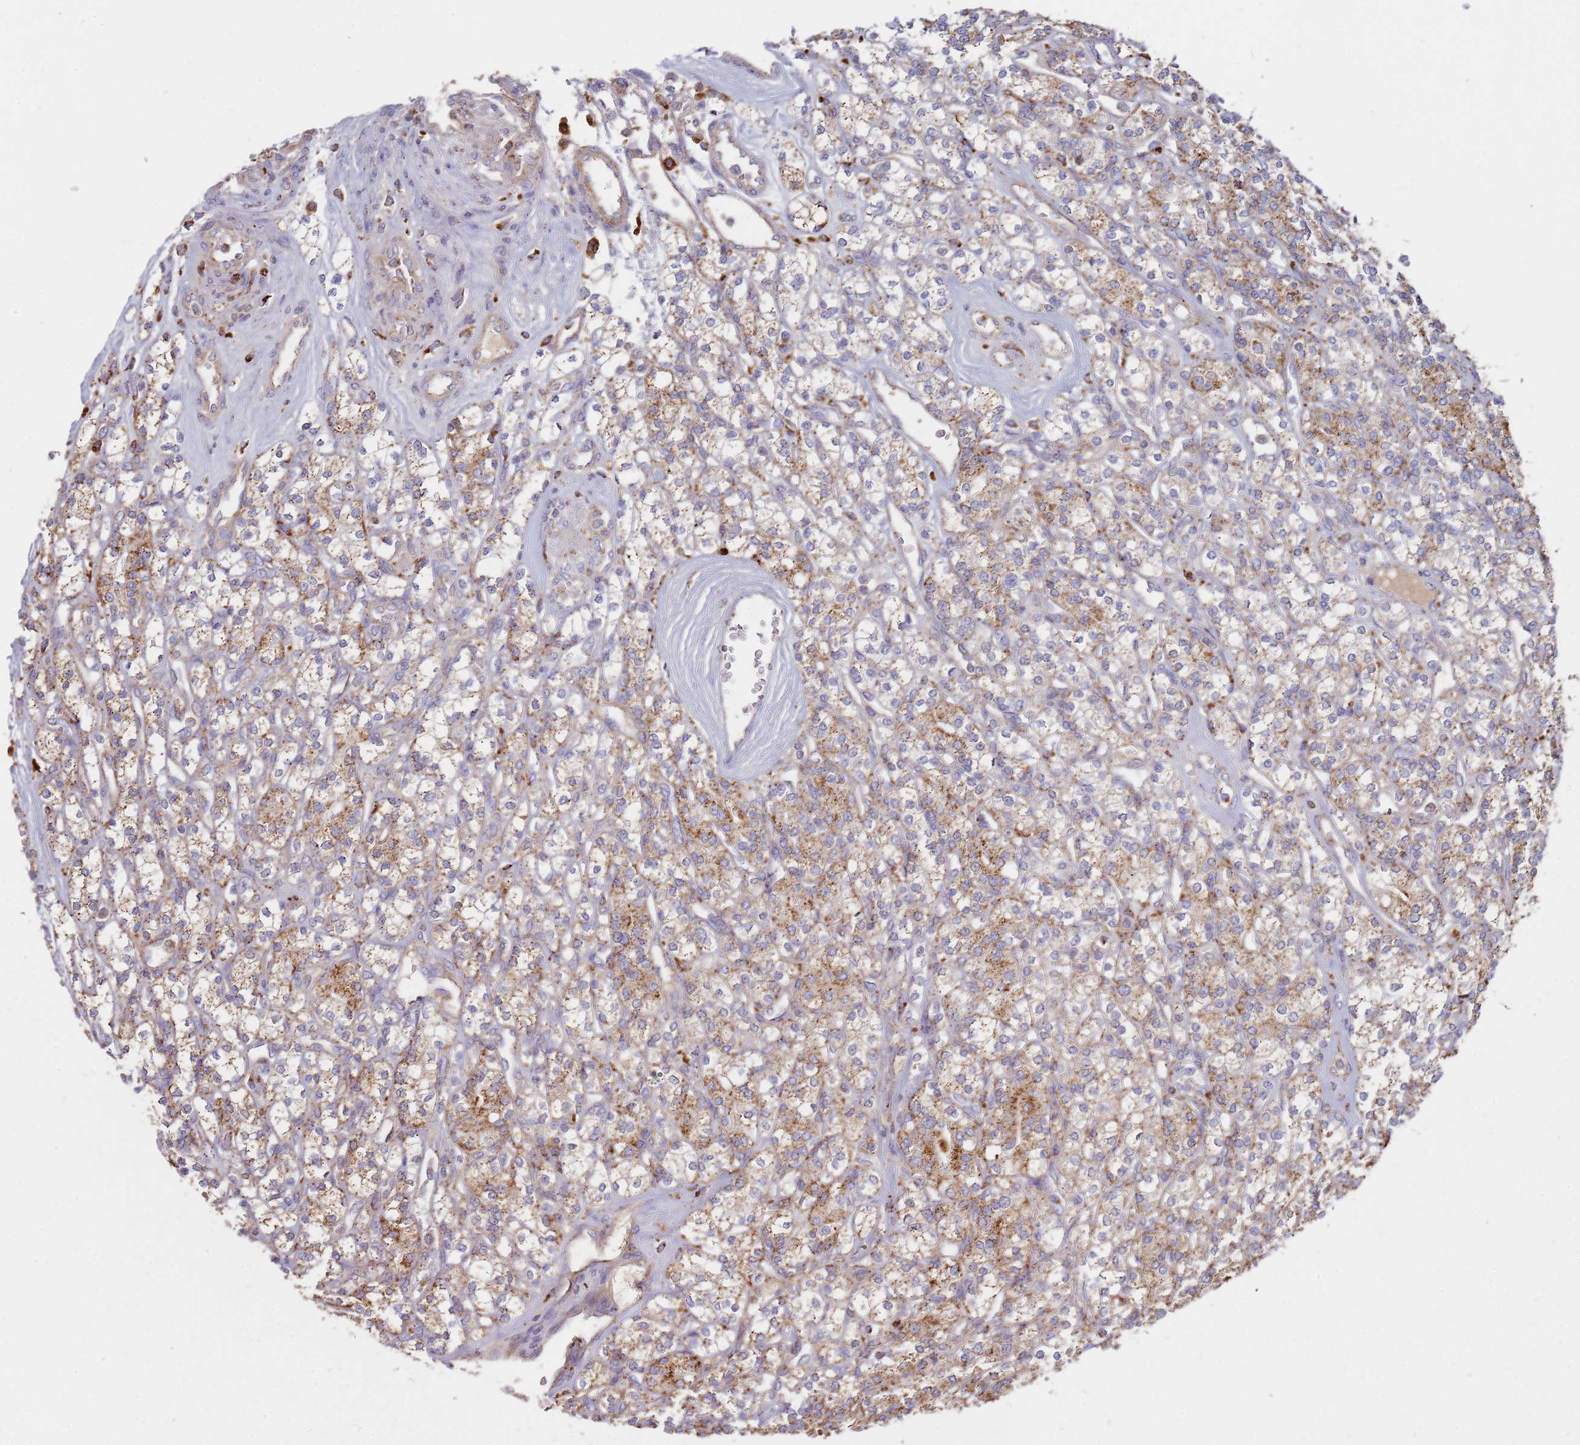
{"staining": {"intensity": "moderate", "quantity": ">75%", "location": "cytoplasmic/membranous"}, "tissue": "renal cancer", "cell_type": "Tumor cells", "image_type": "cancer", "snomed": [{"axis": "morphology", "description": "Adenocarcinoma, NOS"}, {"axis": "topography", "description": "Kidney"}], "caption": "Immunohistochemistry (IHC) of renal cancer displays medium levels of moderate cytoplasmic/membranous expression in about >75% of tumor cells. The staining is performed using DAB (3,3'-diaminobenzidine) brown chromogen to label protein expression. The nuclei are counter-stained blue using hematoxylin.", "gene": "TMEM229B", "patient": {"sex": "male", "age": 77}}